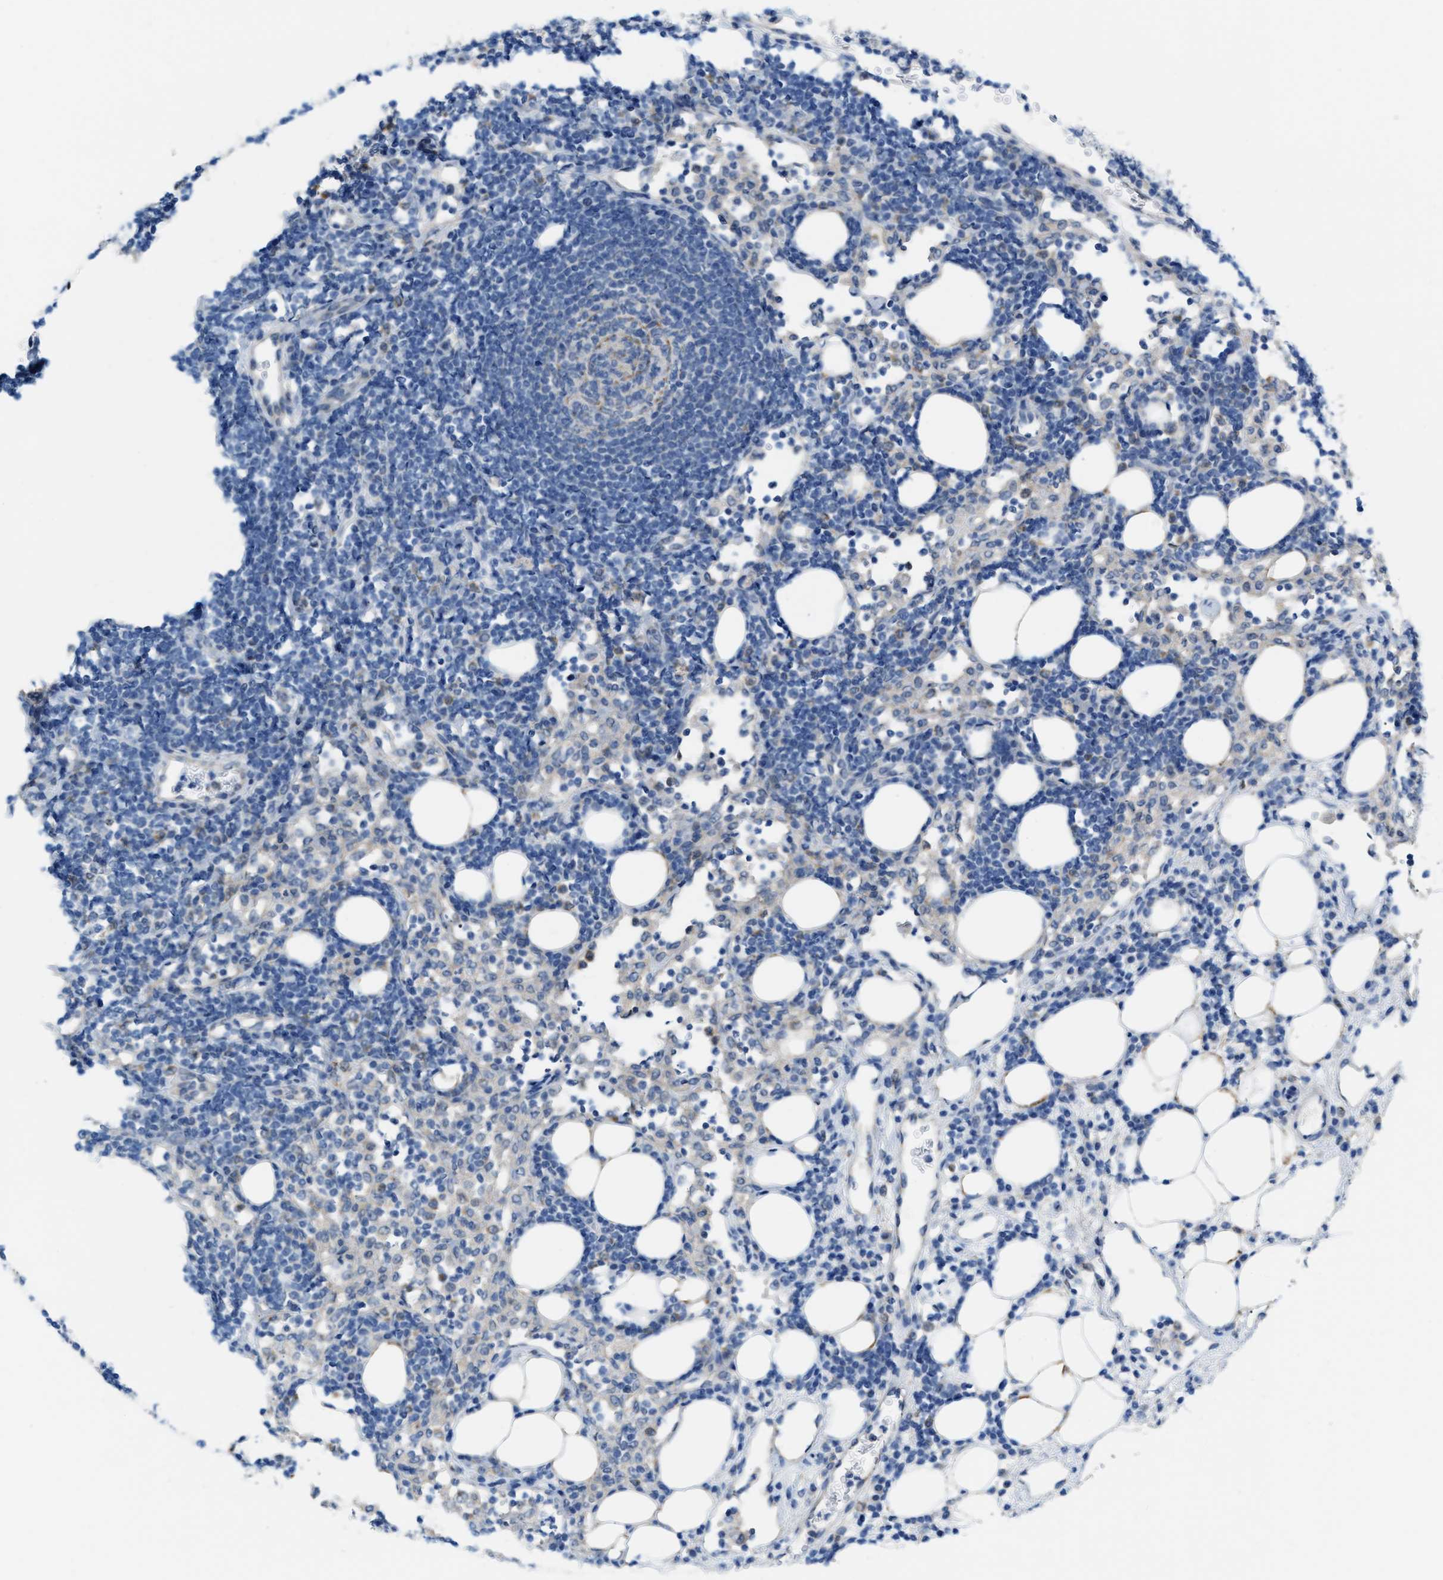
{"staining": {"intensity": "negative", "quantity": "none", "location": "none"}, "tissue": "lymph node", "cell_type": "Germinal center cells", "image_type": "normal", "snomed": [{"axis": "morphology", "description": "Normal tissue, NOS"}, {"axis": "morphology", "description": "Carcinoid, malignant, NOS"}, {"axis": "topography", "description": "Lymph node"}], "caption": "Immunohistochemistry (IHC) micrograph of benign lymph node: lymph node stained with DAB (3,3'-diaminobenzidine) demonstrates no significant protein expression in germinal center cells. Nuclei are stained in blue.", "gene": "PHRF1", "patient": {"sex": "male", "age": 47}}